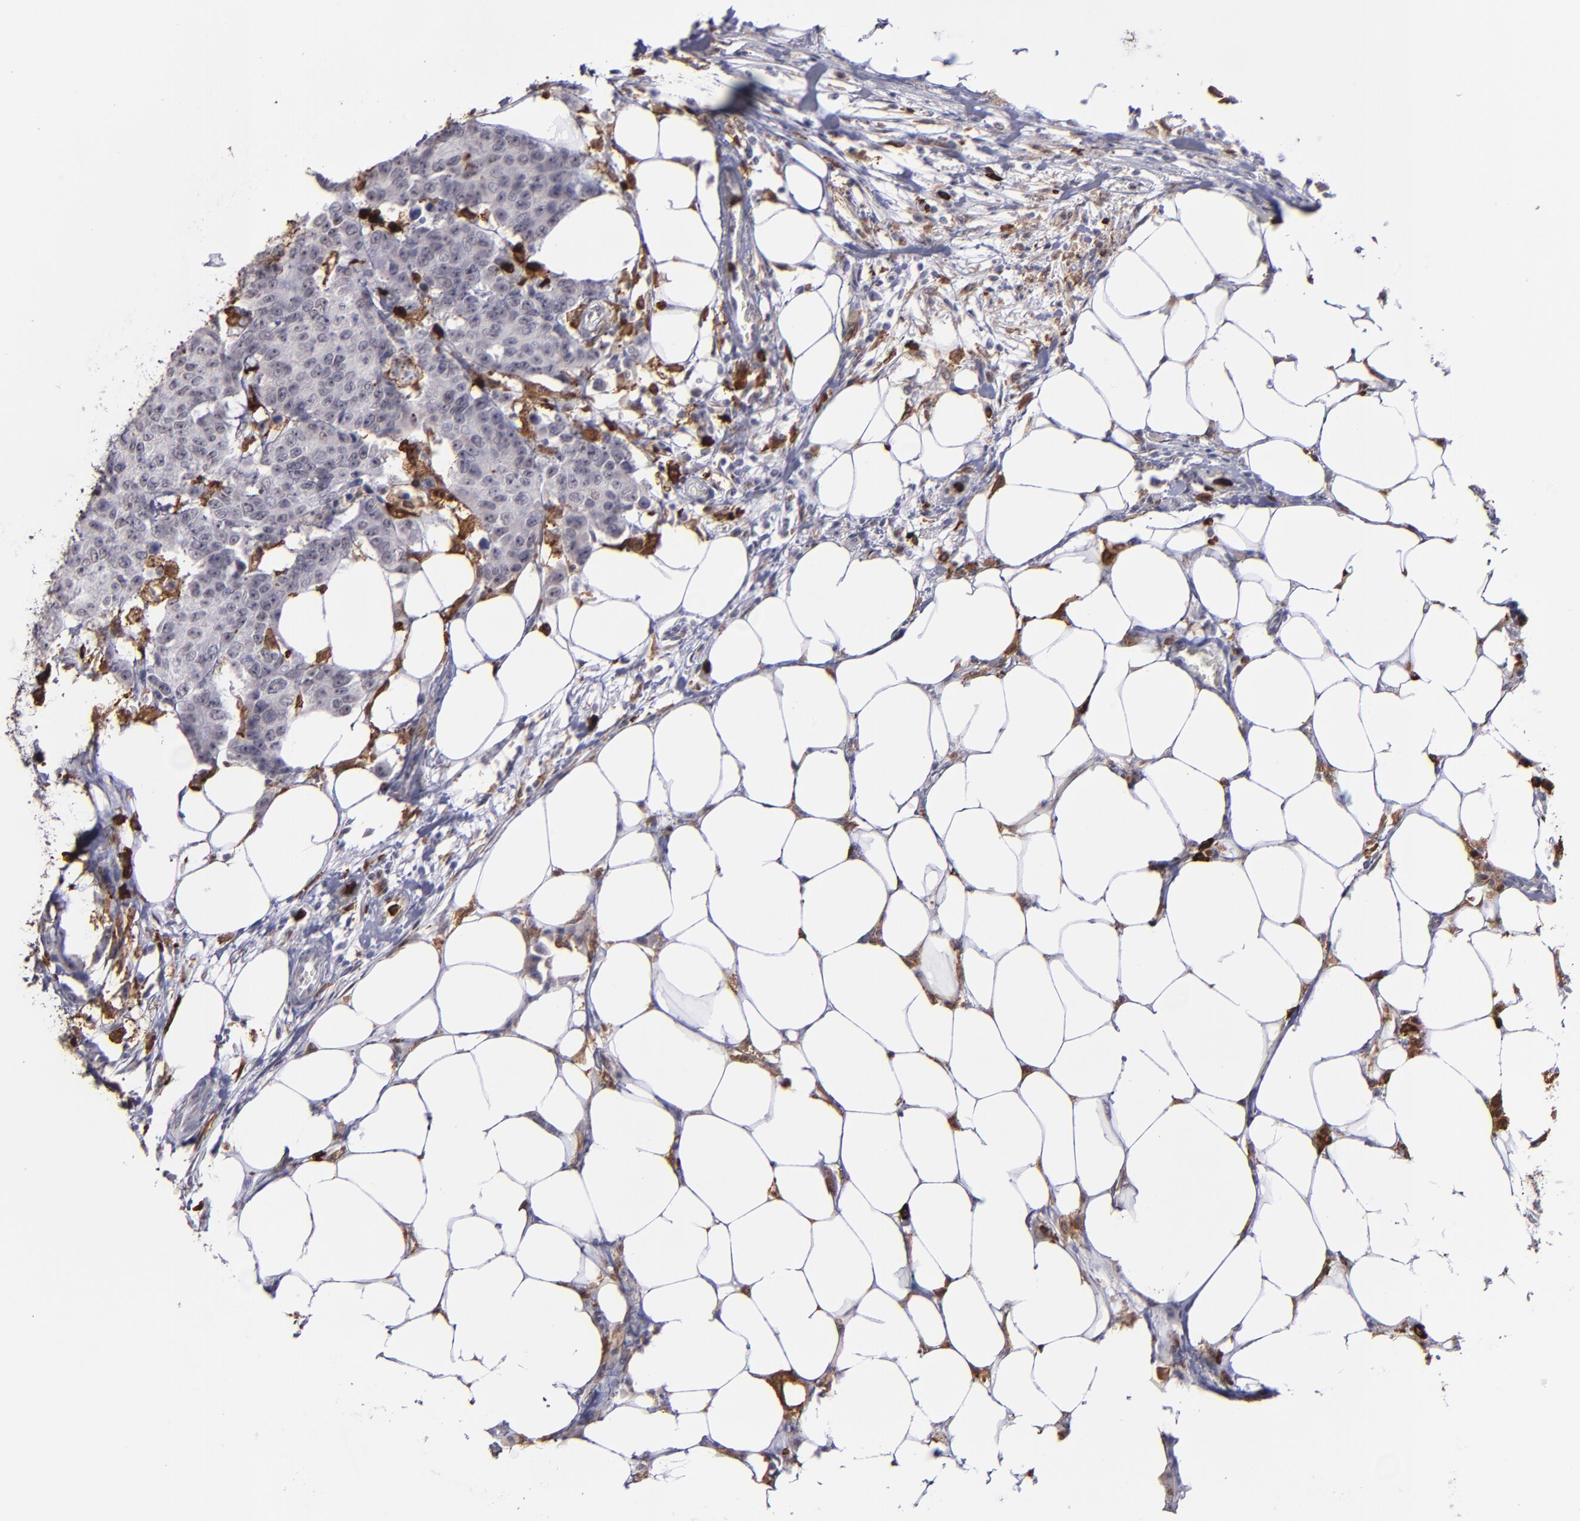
{"staining": {"intensity": "negative", "quantity": "none", "location": "none"}, "tissue": "colorectal cancer", "cell_type": "Tumor cells", "image_type": "cancer", "snomed": [{"axis": "morphology", "description": "Adenocarcinoma, NOS"}, {"axis": "topography", "description": "Colon"}], "caption": "Immunohistochemical staining of colorectal adenocarcinoma reveals no significant positivity in tumor cells.", "gene": "NCF2", "patient": {"sex": "female", "age": 86}}